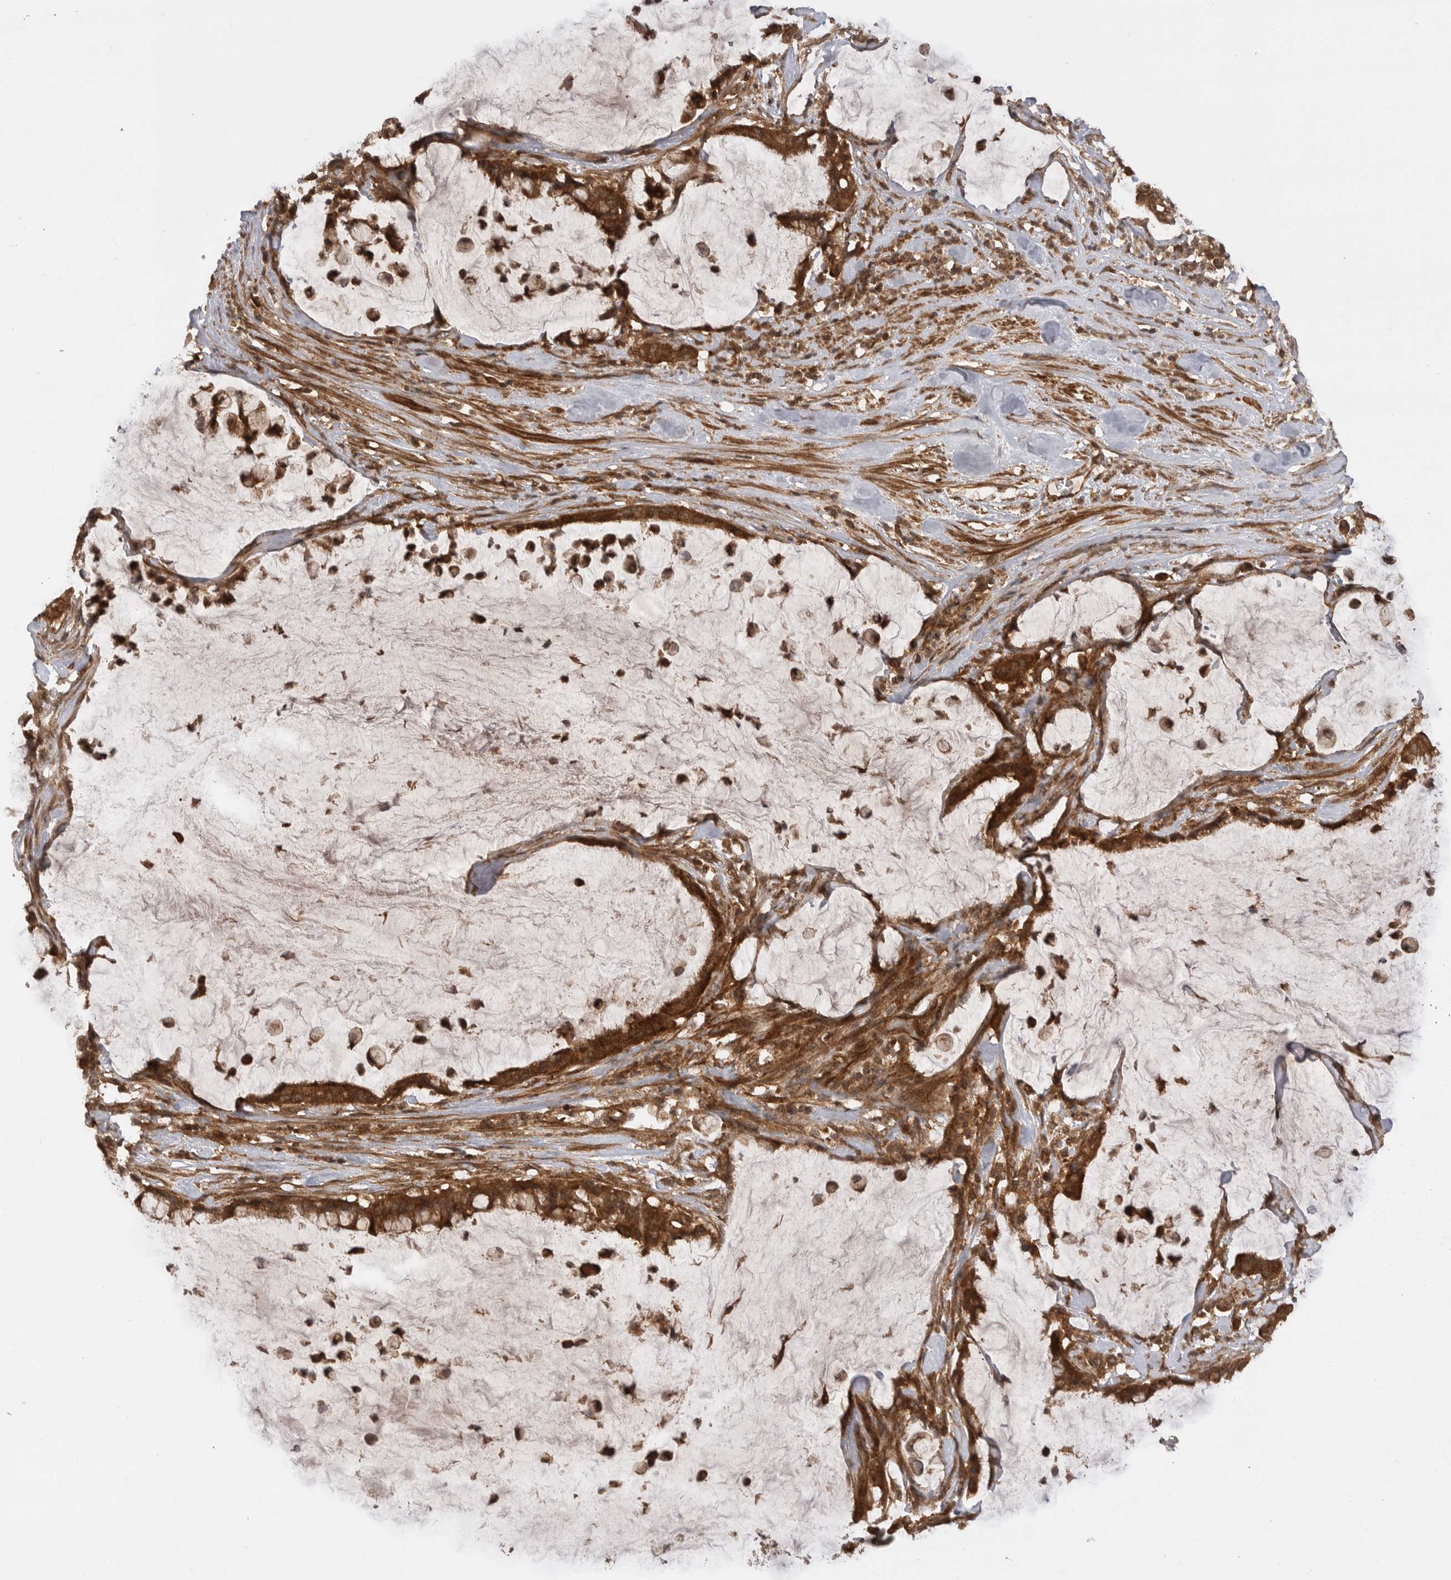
{"staining": {"intensity": "strong", "quantity": ">75%", "location": "cytoplasmic/membranous"}, "tissue": "pancreatic cancer", "cell_type": "Tumor cells", "image_type": "cancer", "snomed": [{"axis": "morphology", "description": "Adenocarcinoma, NOS"}, {"axis": "topography", "description": "Pancreas"}], "caption": "Immunohistochemistry (IHC) (DAB (3,3'-diaminobenzidine)) staining of pancreatic cancer reveals strong cytoplasmic/membranous protein positivity in about >75% of tumor cells. The protein is shown in brown color, while the nuclei are stained blue.", "gene": "PRDX4", "patient": {"sex": "male", "age": 41}}